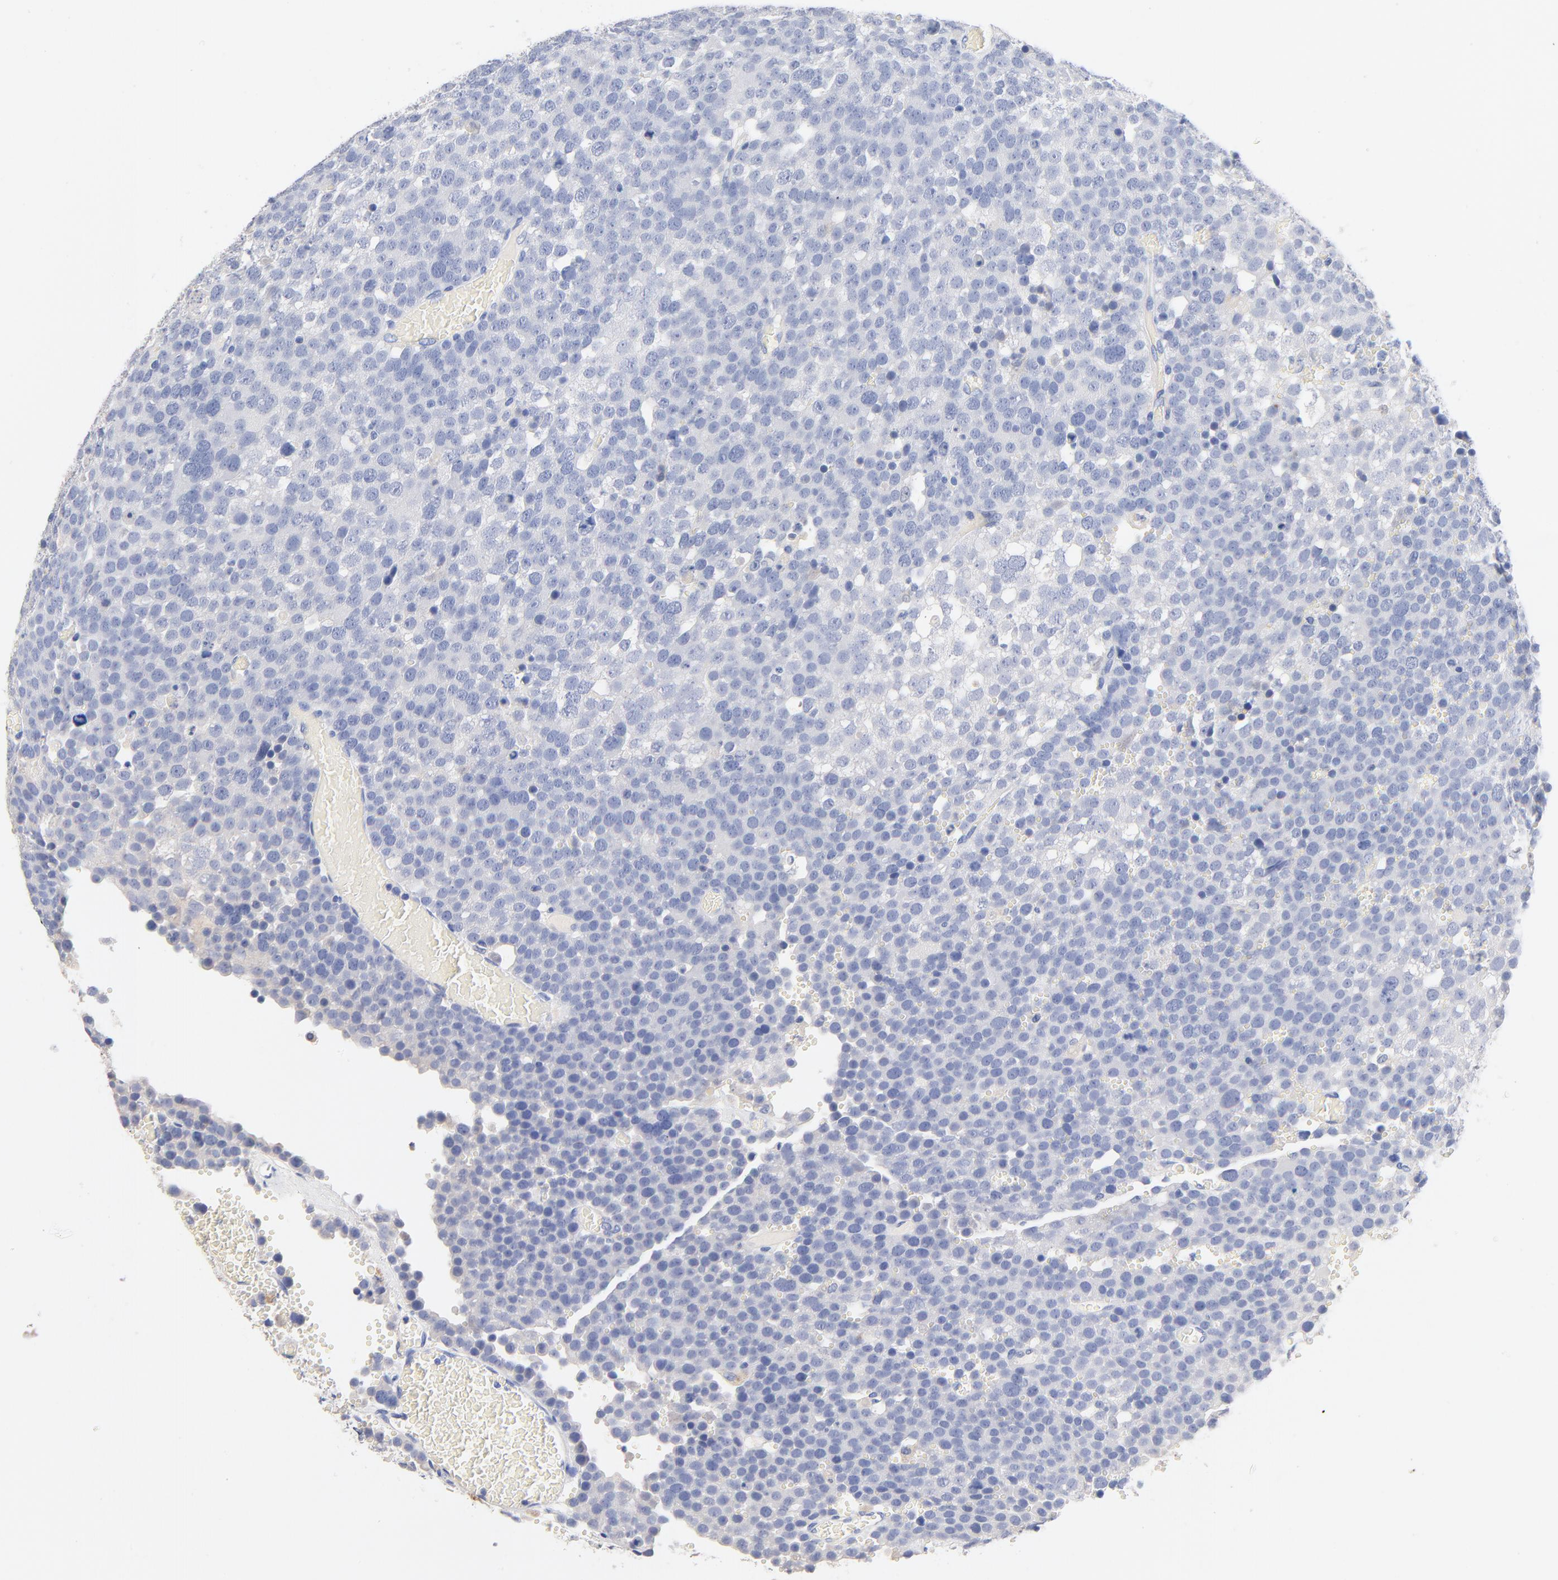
{"staining": {"intensity": "negative", "quantity": "none", "location": "none"}, "tissue": "testis cancer", "cell_type": "Tumor cells", "image_type": "cancer", "snomed": [{"axis": "morphology", "description": "Seminoma, NOS"}, {"axis": "topography", "description": "Testis"}], "caption": "High power microscopy histopathology image of an IHC histopathology image of seminoma (testis), revealing no significant expression in tumor cells. (Brightfield microscopy of DAB immunohistochemistry at high magnification).", "gene": "CPS1", "patient": {"sex": "male", "age": 71}}